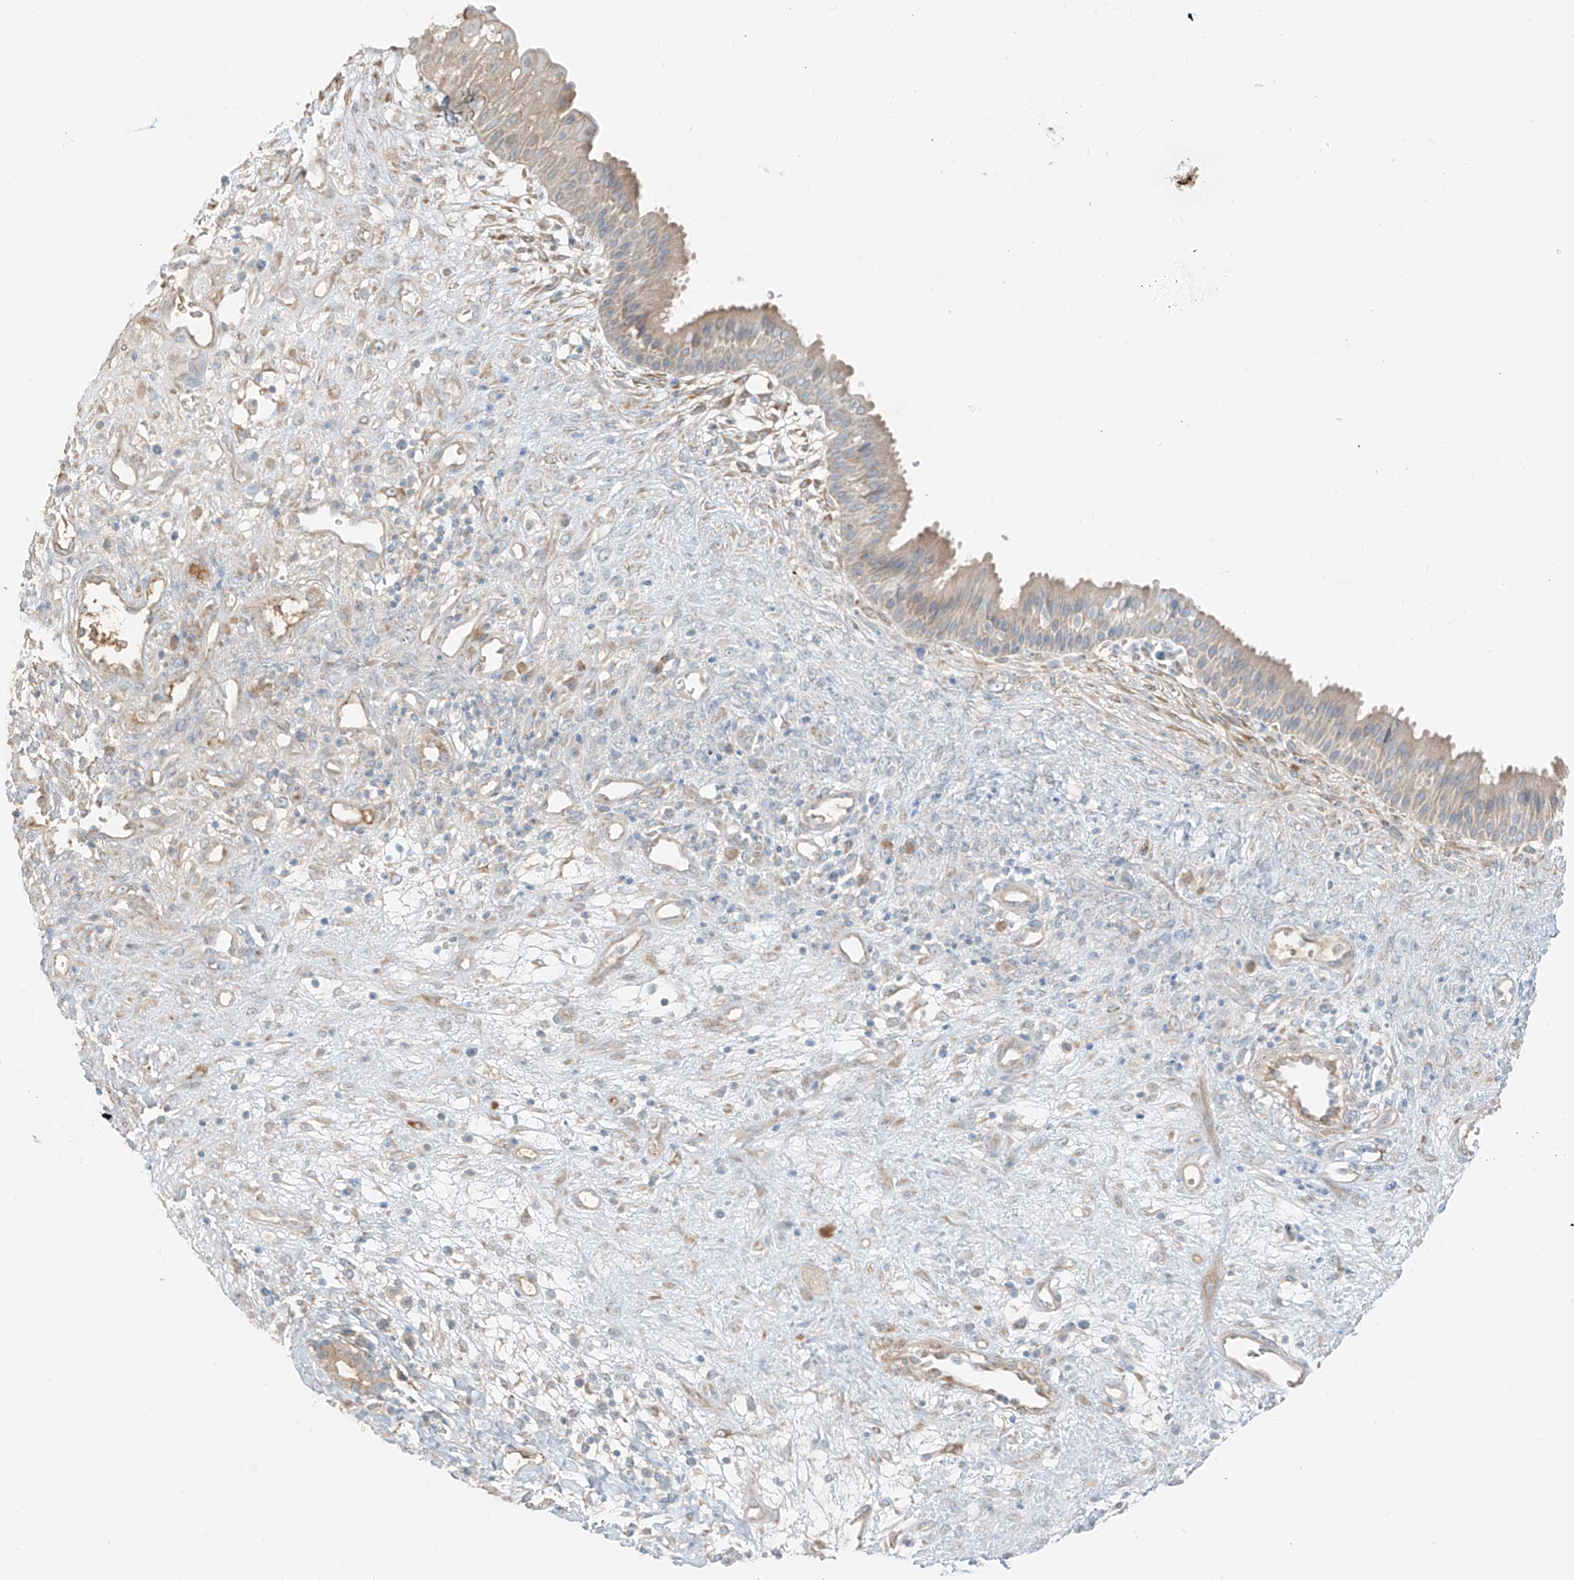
{"staining": {"intensity": "weak", "quantity": "<25%", "location": "cytoplasmic/membranous"}, "tissue": "nasopharynx", "cell_type": "Respiratory epithelial cells", "image_type": "normal", "snomed": [{"axis": "morphology", "description": "Normal tissue, NOS"}, {"axis": "topography", "description": "Nasopharynx"}], "caption": "IHC of normal human nasopharynx demonstrates no positivity in respiratory epithelial cells.", "gene": "FSTL1", "patient": {"sex": "male", "age": 22}}